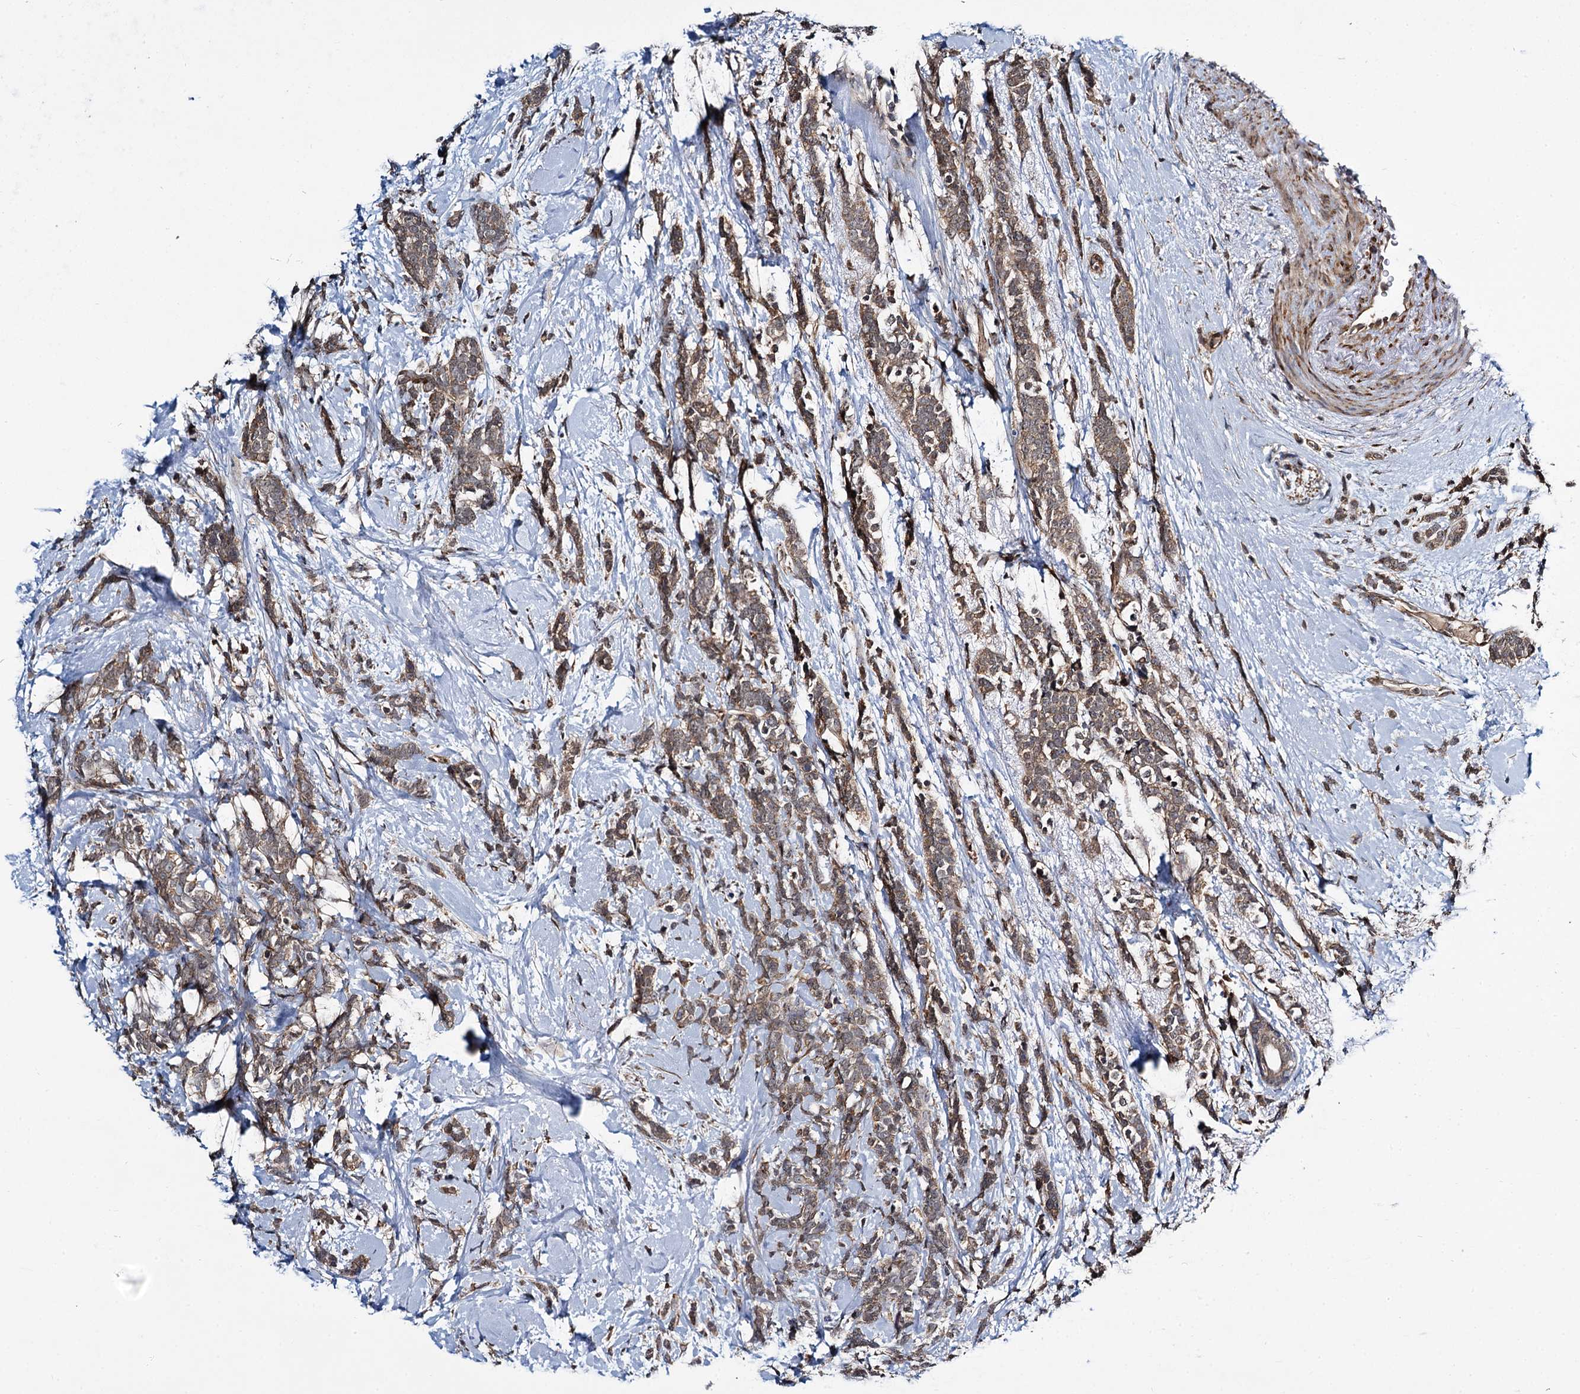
{"staining": {"intensity": "moderate", "quantity": ">75%", "location": "cytoplasmic/membranous"}, "tissue": "breast cancer", "cell_type": "Tumor cells", "image_type": "cancer", "snomed": [{"axis": "morphology", "description": "Lobular carcinoma"}, {"axis": "topography", "description": "Breast"}], "caption": "Brown immunohistochemical staining in human breast lobular carcinoma demonstrates moderate cytoplasmic/membranous staining in about >75% of tumor cells. (Stains: DAB (3,3'-diaminobenzidine) in brown, nuclei in blue, Microscopy: brightfield microscopy at high magnification).", "gene": "ARHGAP42", "patient": {"sex": "female", "age": 58}}